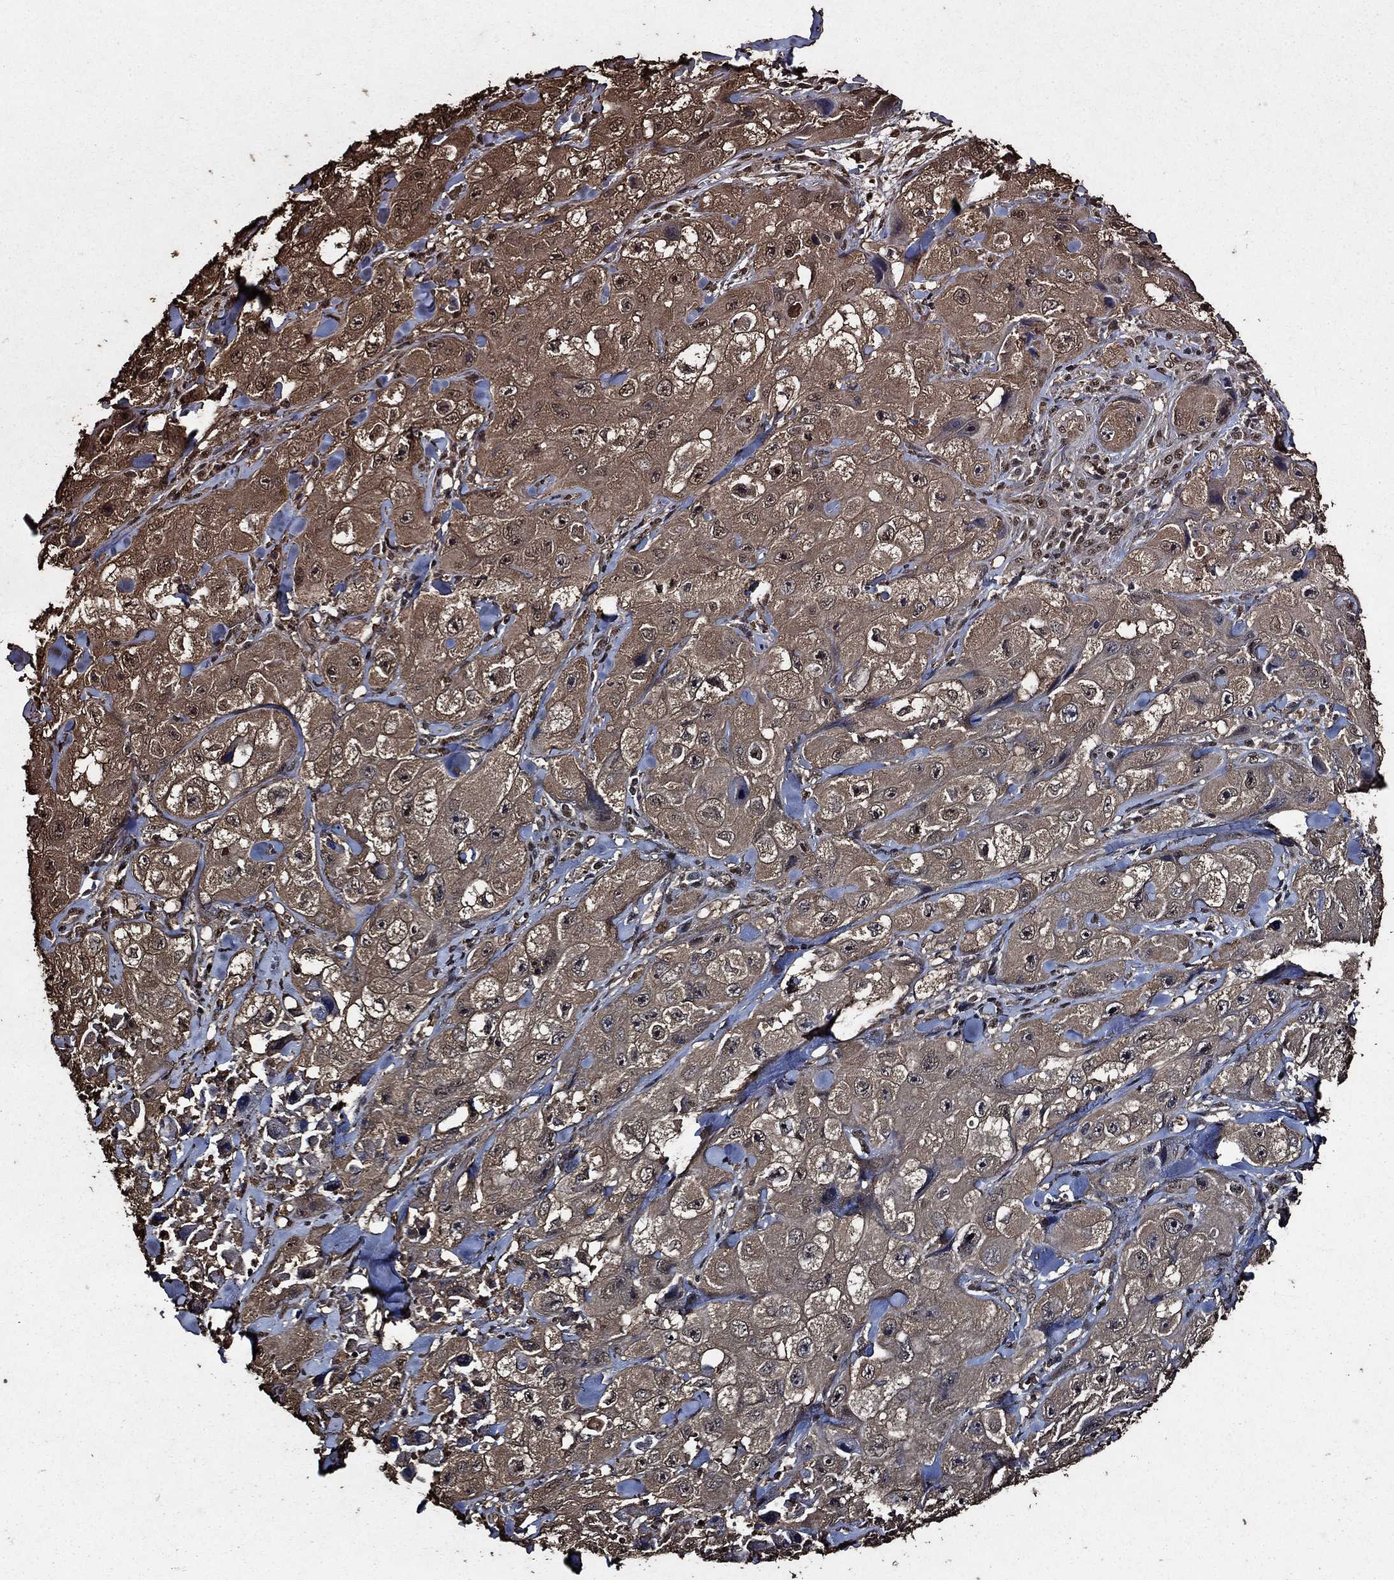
{"staining": {"intensity": "moderate", "quantity": ">75%", "location": "cytoplasmic/membranous"}, "tissue": "skin cancer", "cell_type": "Tumor cells", "image_type": "cancer", "snomed": [{"axis": "morphology", "description": "Squamous cell carcinoma, NOS"}, {"axis": "topography", "description": "Skin"}, {"axis": "topography", "description": "Subcutis"}], "caption": "DAB (3,3'-diaminobenzidine) immunohistochemical staining of skin cancer (squamous cell carcinoma) reveals moderate cytoplasmic/membranous protein staining in approximately >75% of tumor cells.", "gene": "GAPDH", "patient": {"sex": "male", "age": 73}}